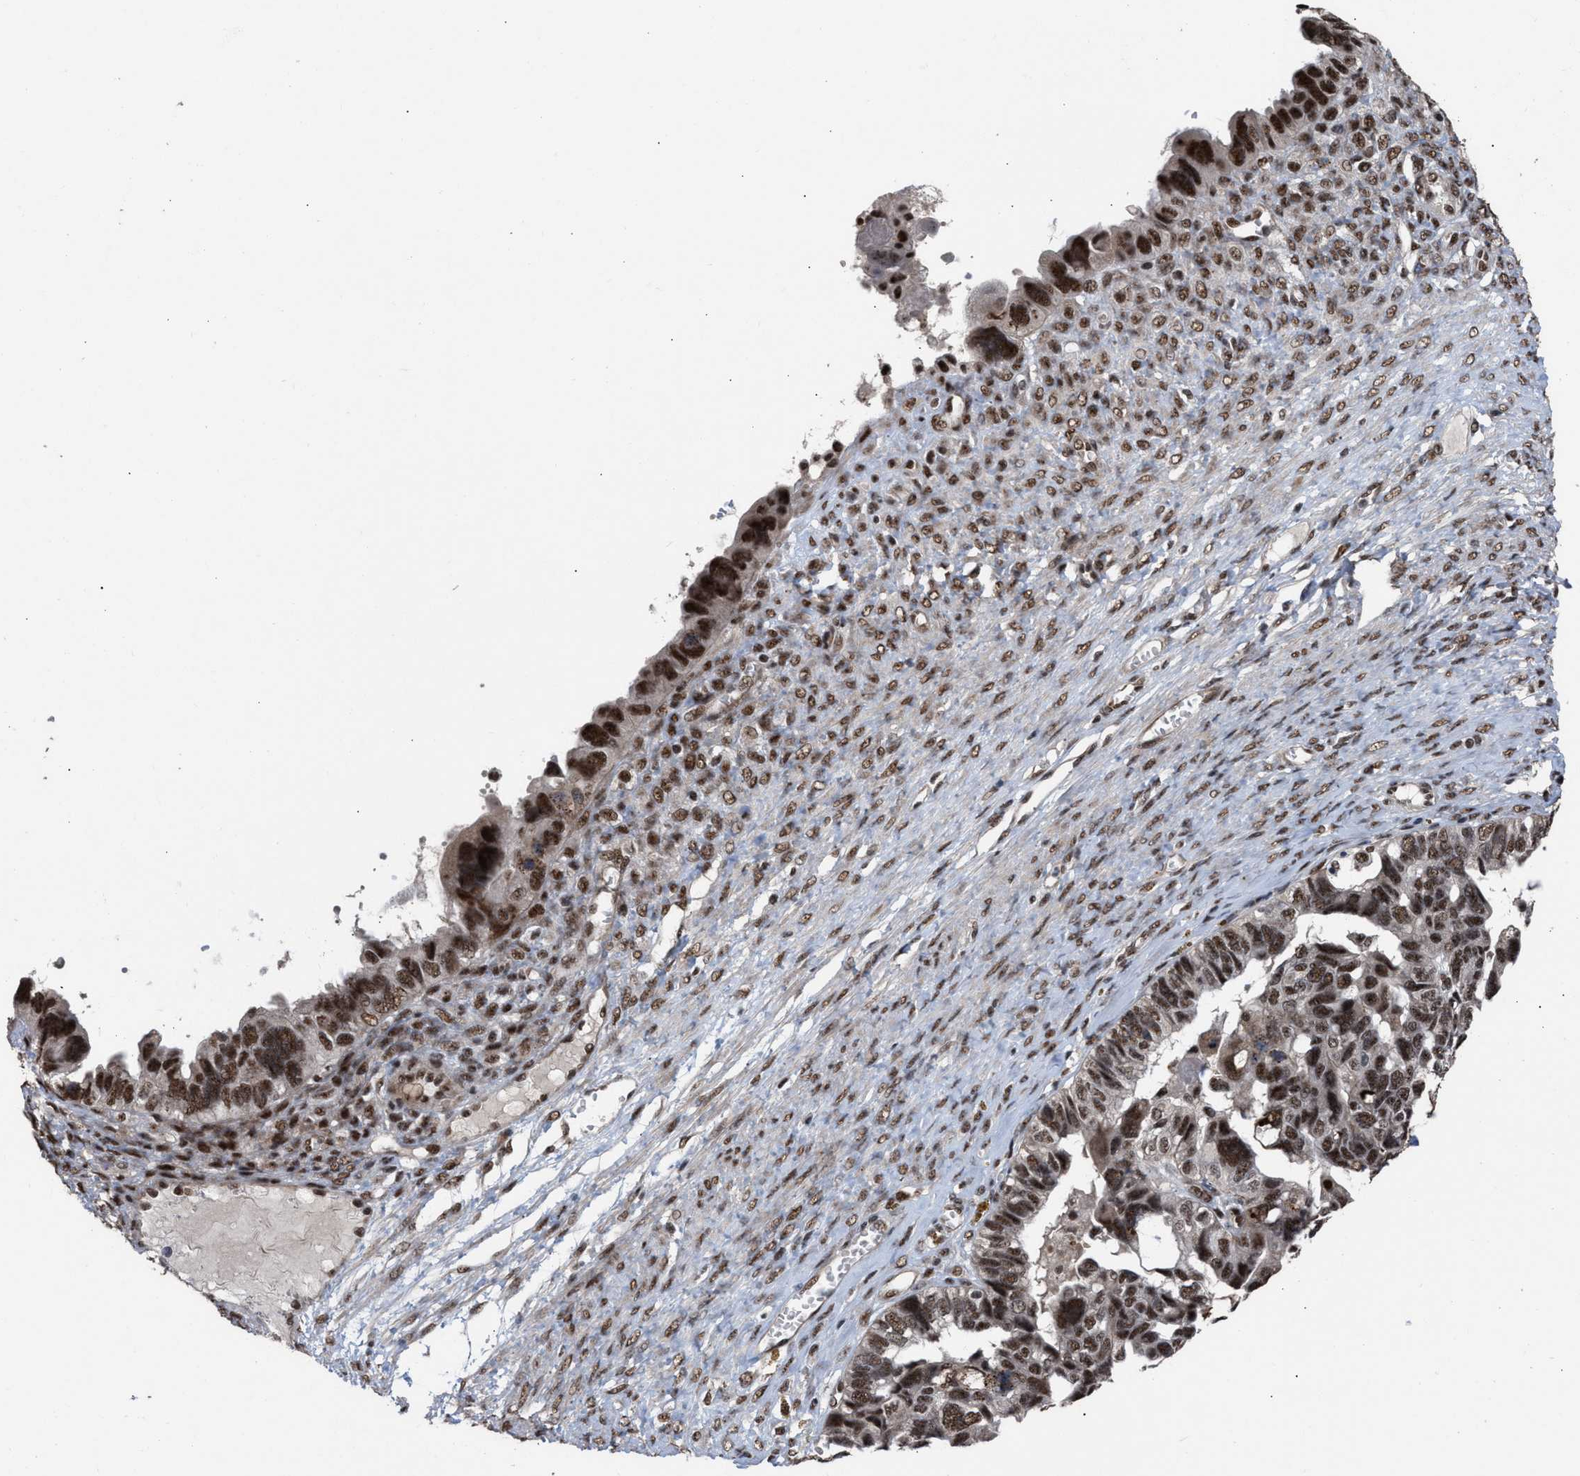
{"staining": {"intensity": "strong", "quantity": ">75%", "location": "nuclear"}, "tissue": "ovarian cancer", "cell_type": "Tumor cells", "image_type": "cancer", "snomed": [{"axis": "morphology", "description": "Cystadenocarcinoma, serous, NOS"}, {"axis": "topography", "description": "Ovary"}], "caption": "Serous cystadenocarcinoma (ovarian) tissue exhibits strong nuclear positivity in about >75% of tumor cells, visualized by immunohistochemistry.", "gene": "EIF4A3", "patient": {"sex": "female", "age": 79}}